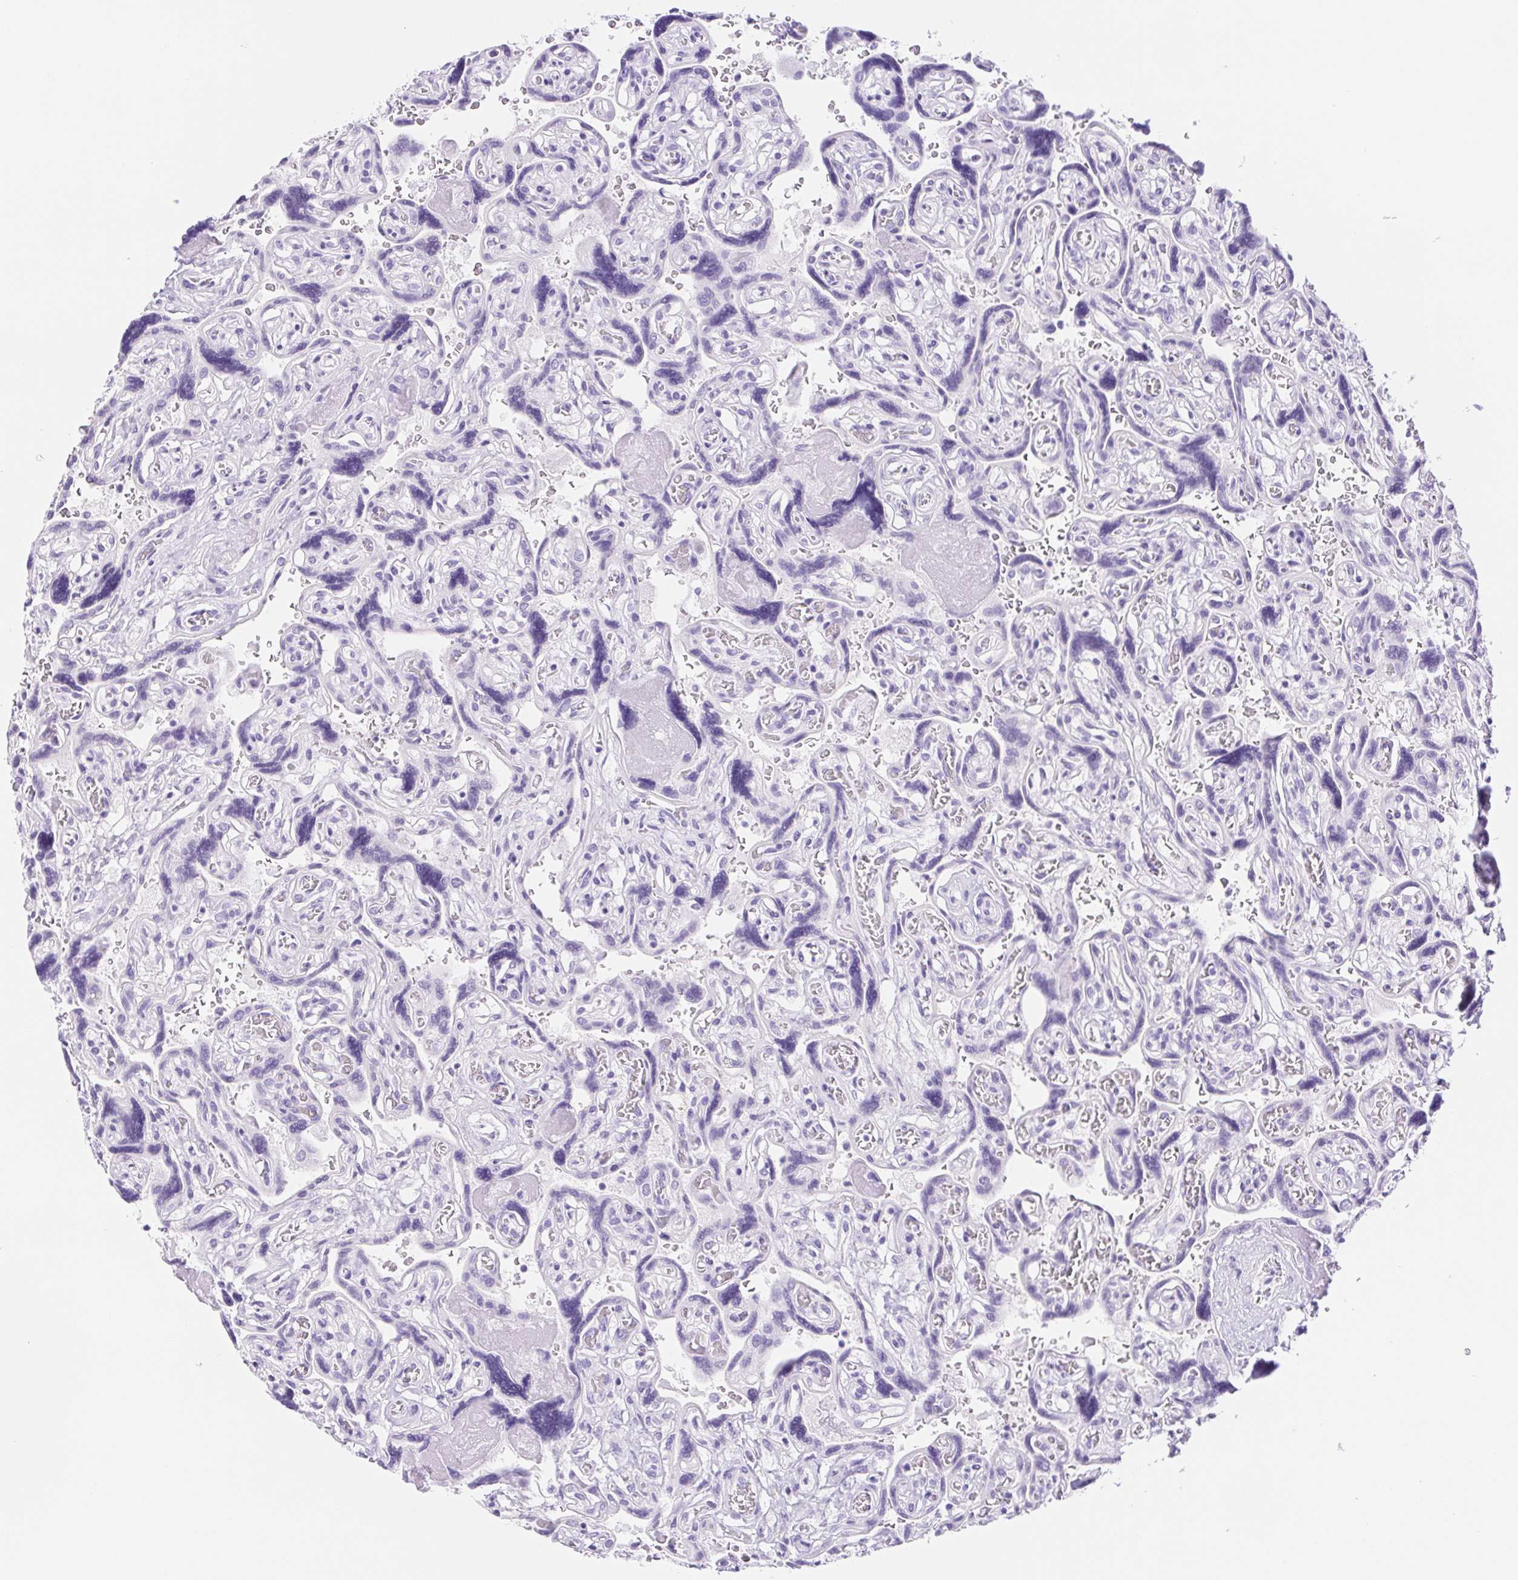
{"staining": {"intensity": "negative", "quantity": "none", "location": "none"}, "tissue": "placenta", "cell_type": "Decidual cells", "image_type": "normal", "snomed": [{"axis": "morphology", "description": "Normal tissue, NOS"}, {"axis": "topography", "description": "Placenta"}], "caption": "Immunohistochemistry photomicrograph of benign placenta stained for a protein (brown), which reveals no staining in decidual cells.", "gene": "DYNC2LI1", "patient": {"sex": "female", "age": 32}}